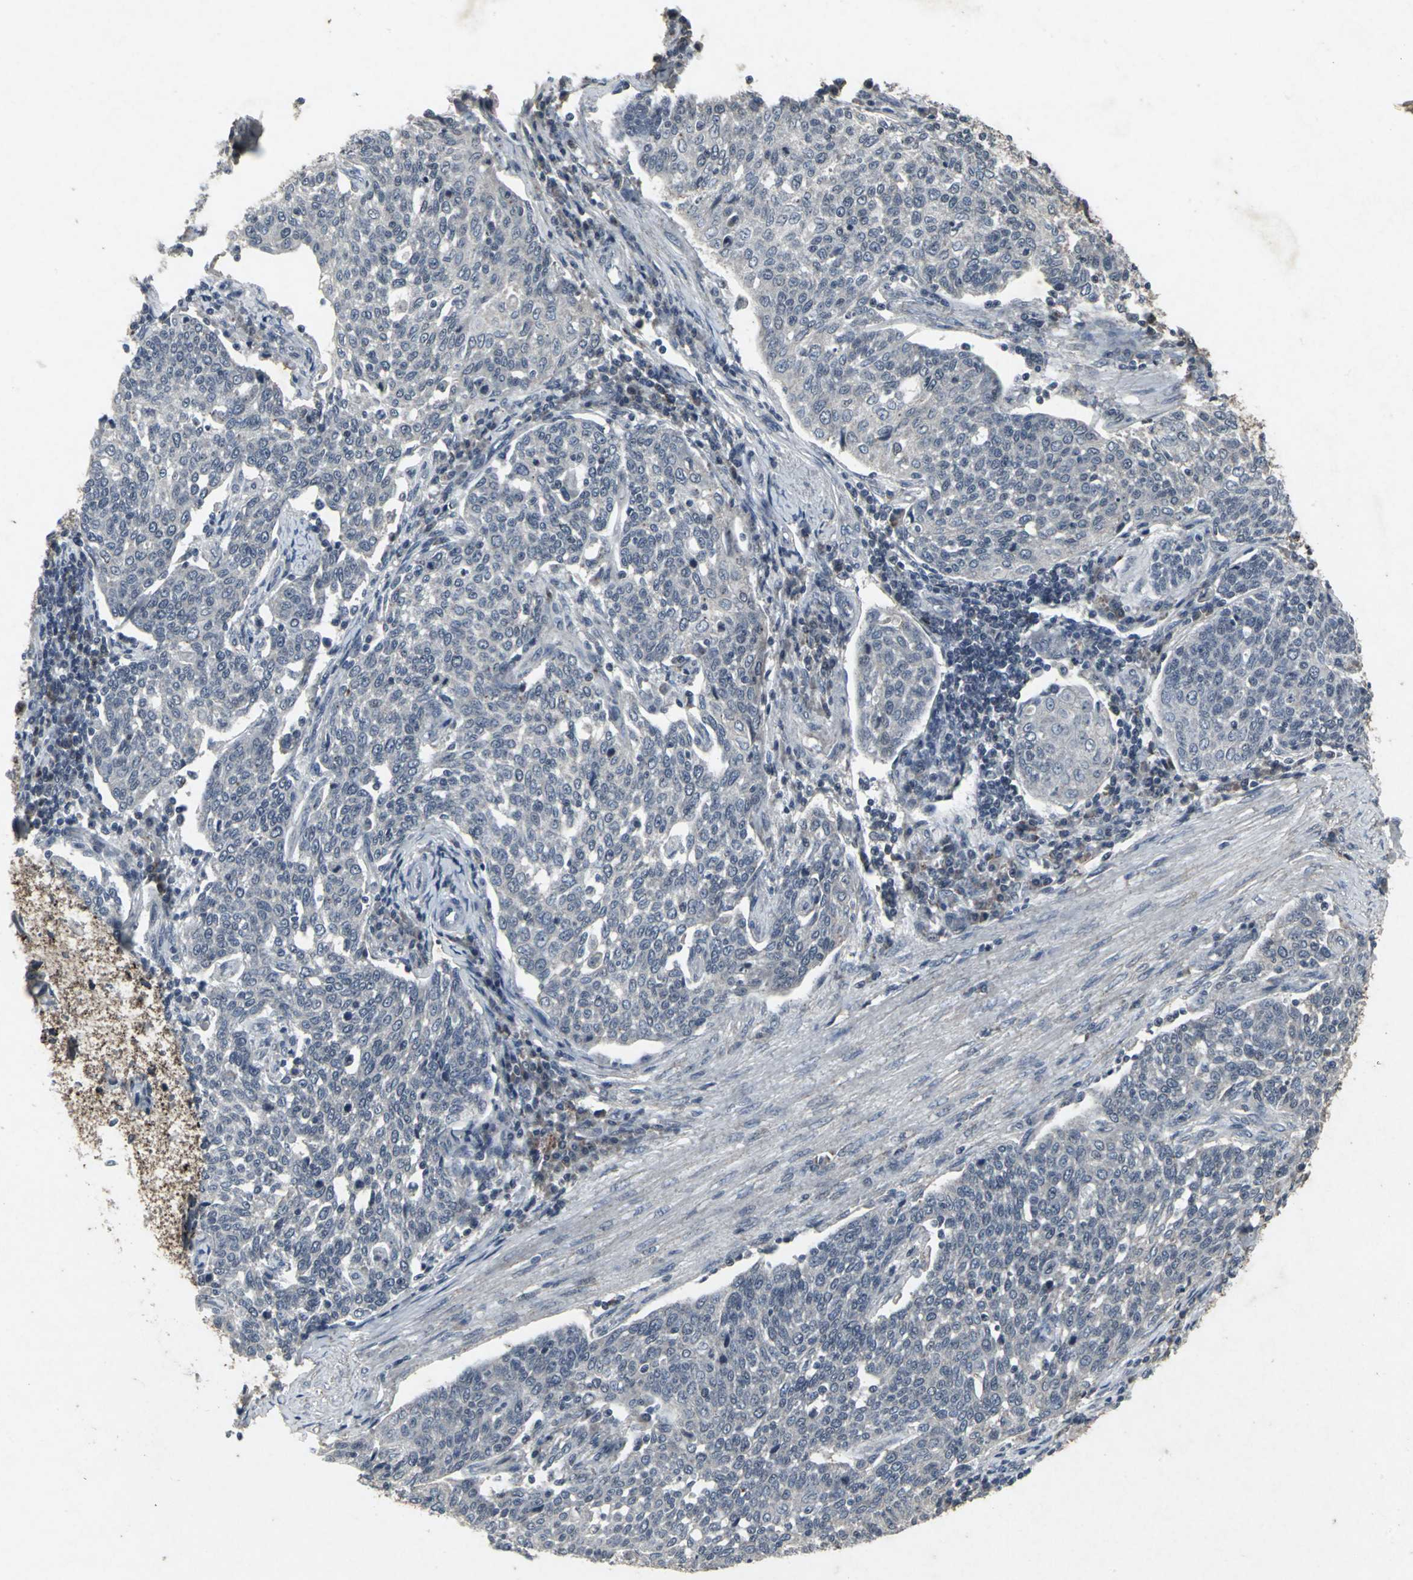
{"staining": {"intensity": "negative", "quantity": "none", "location": "none"}, "tissue": "cervical cancer", "cell_type": "Tumor cells", "image_type": "cancer", "snomed": [{"axis": "morphology", "description": "Squamous cell carcinoma, NOS"}, {"axis": "topography", "description": "Cervix"}], "caption": "Immunohistochemistry of human cervical cancer reveals no staining in tumor cells. Brightfield microscopy of IHC stained with DAB (3,3'-diaminobenzidine) (brown) and hematoxylin (blue), captured at high magnification.", "gene": "BMP4", "patient": {"sex": "female", "age": 34}}